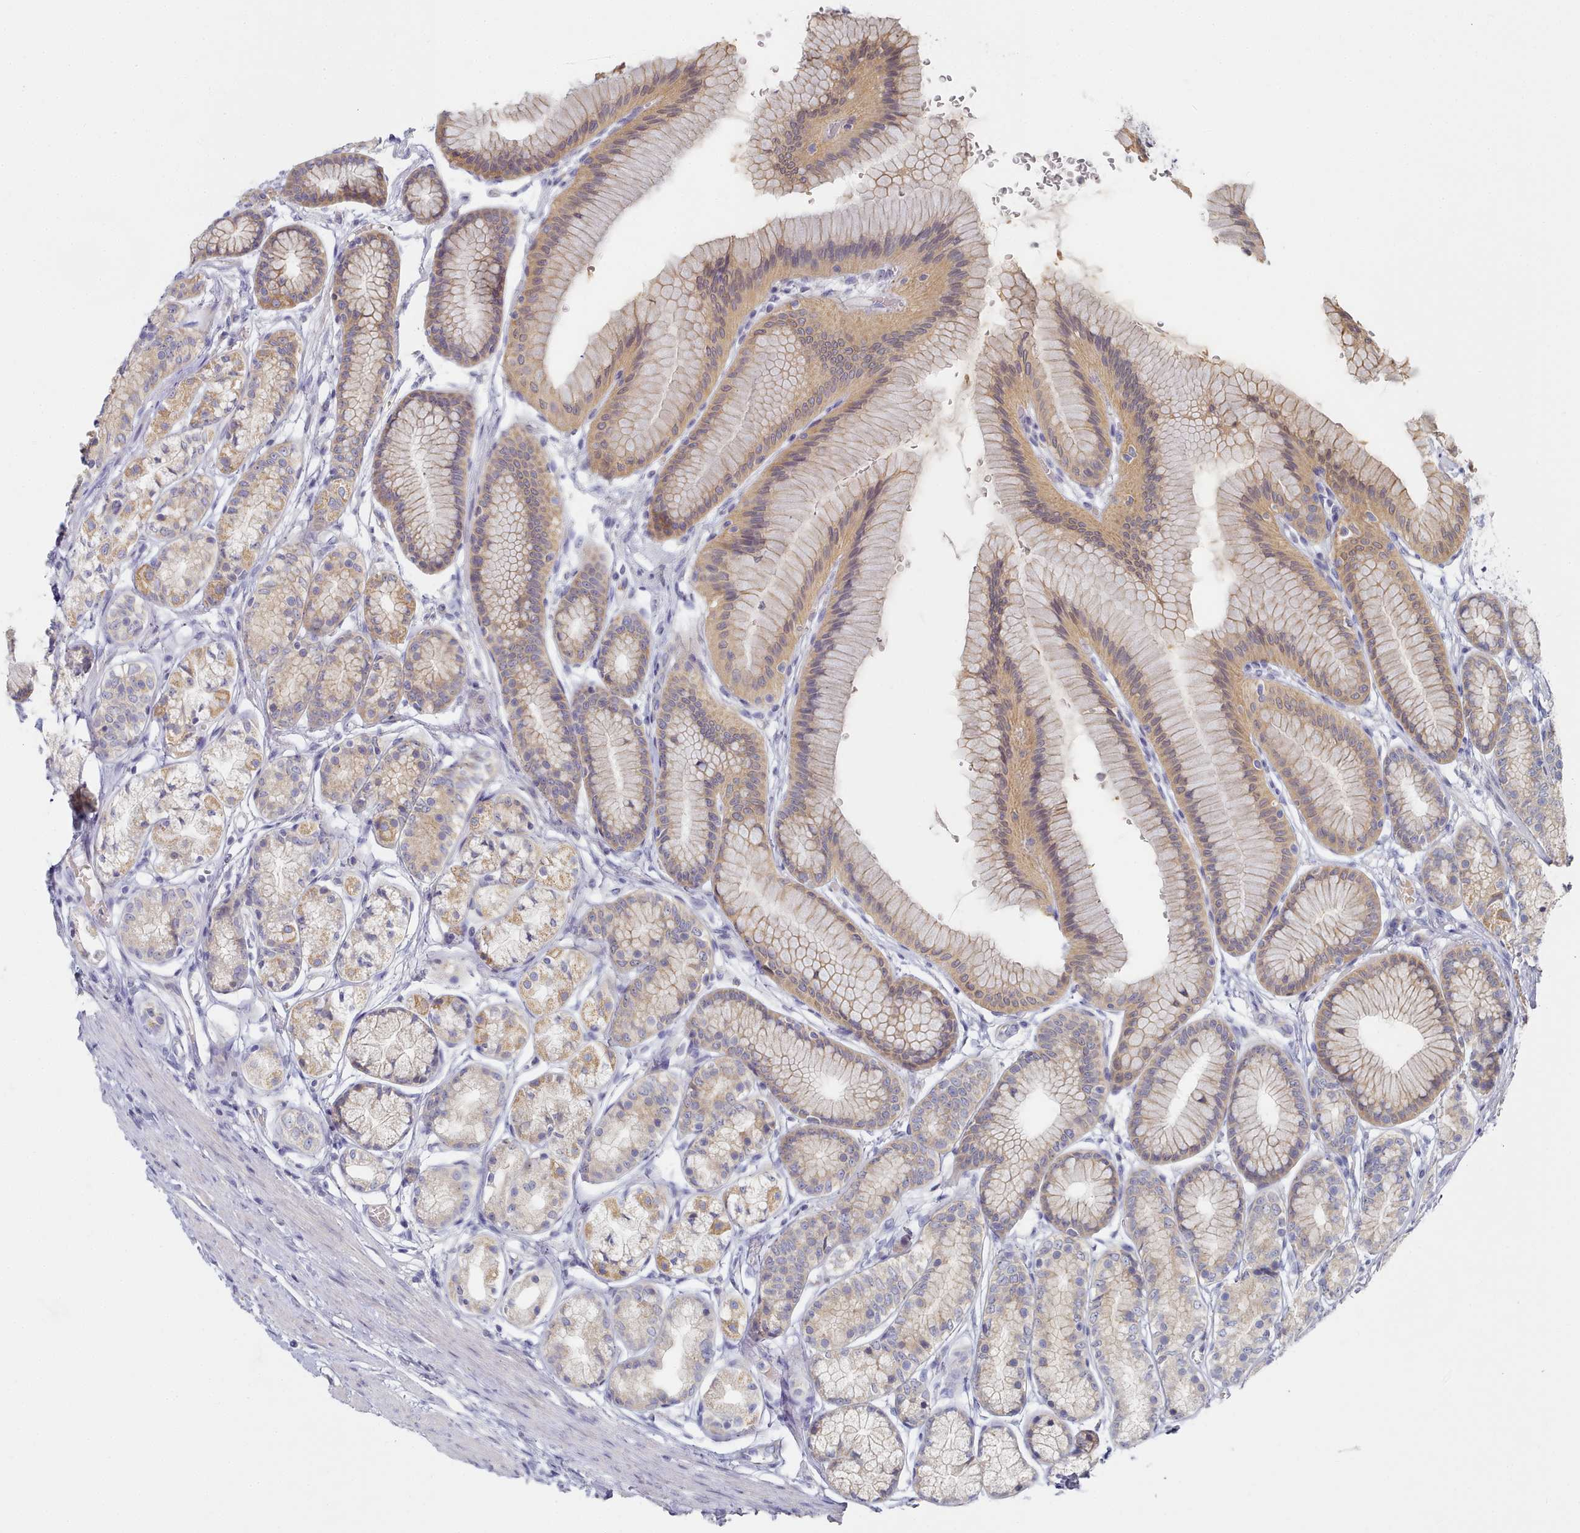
{"staining": {"intensity": "moderate", "quantity": ">75%", "location": "cytoplasmic/membranous"}, "tissue": "stomach", "cell_type": "Glandular cells", "image_type": "normal", "snomed": [{"axis": "morphology", "description": "Normal tissue, NOS"}, {"axis": "morphology", "description": "Adenocarcinoma, NOS"}, {"axis": "morphology", "description": "Adenocarcinoma, High grade"}, {"axis": "topography", "description": "Stomach, upper"}, {"axis": "topography", "description": "Stomach"}], "caption": "Moderate cytoplasmic/membranous expression is identified in about >75% of glandular cells in unremarkable stomach.", "gene": "TYW1B", "patient": {"sex": "female", "age": 65}}